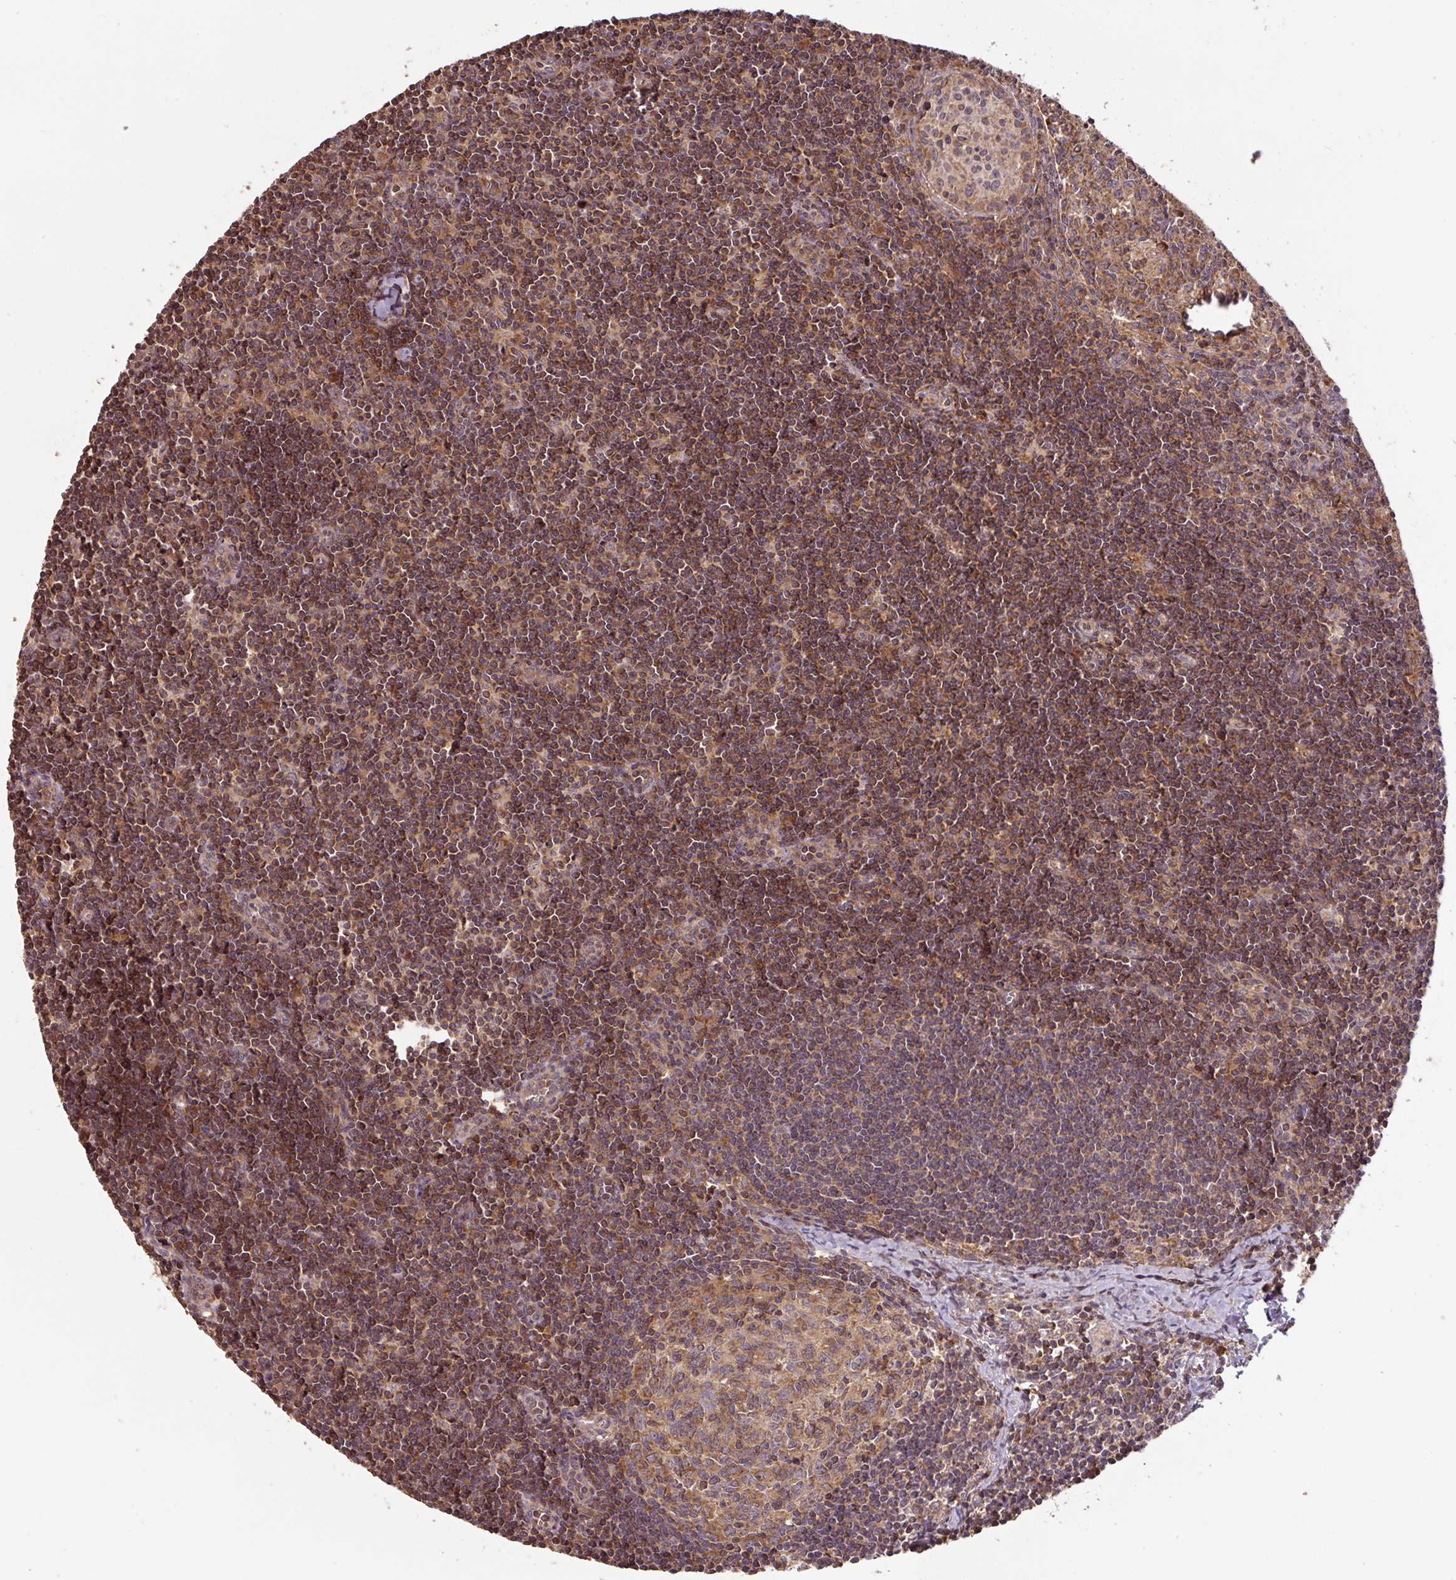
{"staining": {"intensity": "moderate", "quantity": "<25%", "location": "cytoplasmic/membranous"}, "tissue": "lymph node", "cell_type": "Germinal center cells", "image_type": "normal", "snomed": [{"axis": "morphology", "description": "Normal tissue, NOS"}, {"axis": "topography", "description": "Lymph node"}], "caption": "Immunohistochemical staining of benign lymph node shows moderate cytoplasmic/membranous protein expression in about <25% of germinal center cells. The staining was performed using DAB (3,3'-diaminobenzidine) to visualize the protein expression in brown, while the nuclei were stained in blue with hematoxylin (Magnification: 20x).", "gene": "MRRF", "patient": {"sex": "female", "age": 29}}